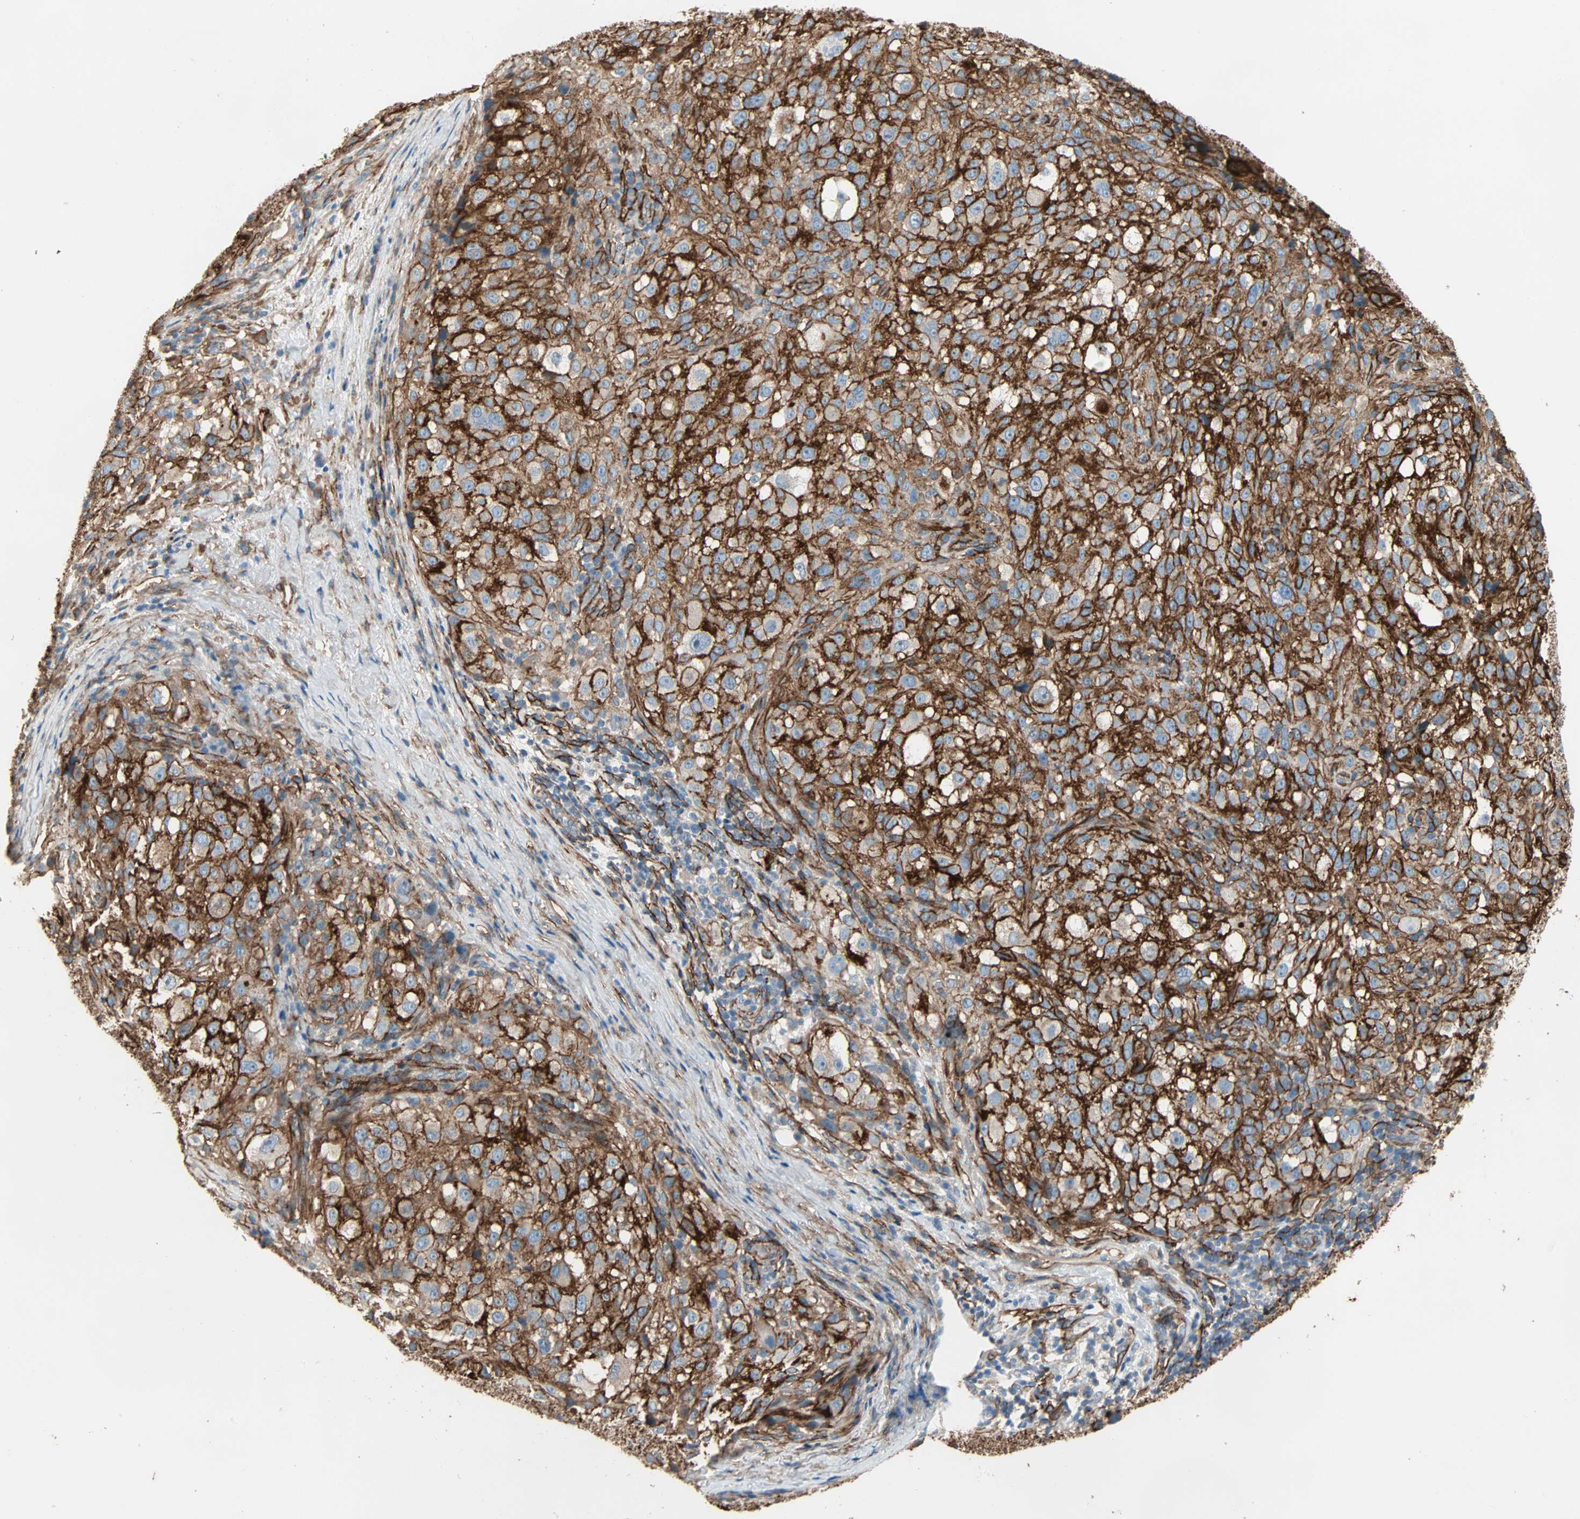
{"staining": {"intensity": "strong", "quantity": ">75%", "location": "cytoplasmic/membranous"}, "tissue": "melanoma", "cell_type": "Tumor cells", "image_type": "cancer", "snomed": [{"axis": "morphology", "description": "Necrosis, NOS"}, {"axis": "morphology", "description": "Malignant melanoma, NOS"}, {"axis": "topography", "description": "Skin"}], "caption": "This image displays IHC staining of human malignant melanoma, with high strong cytoplasmic/membranous positivity in about >75% of tumor cells.", "gene": "EPB41L2", "patient": {"sex": "female", "age": 87}}